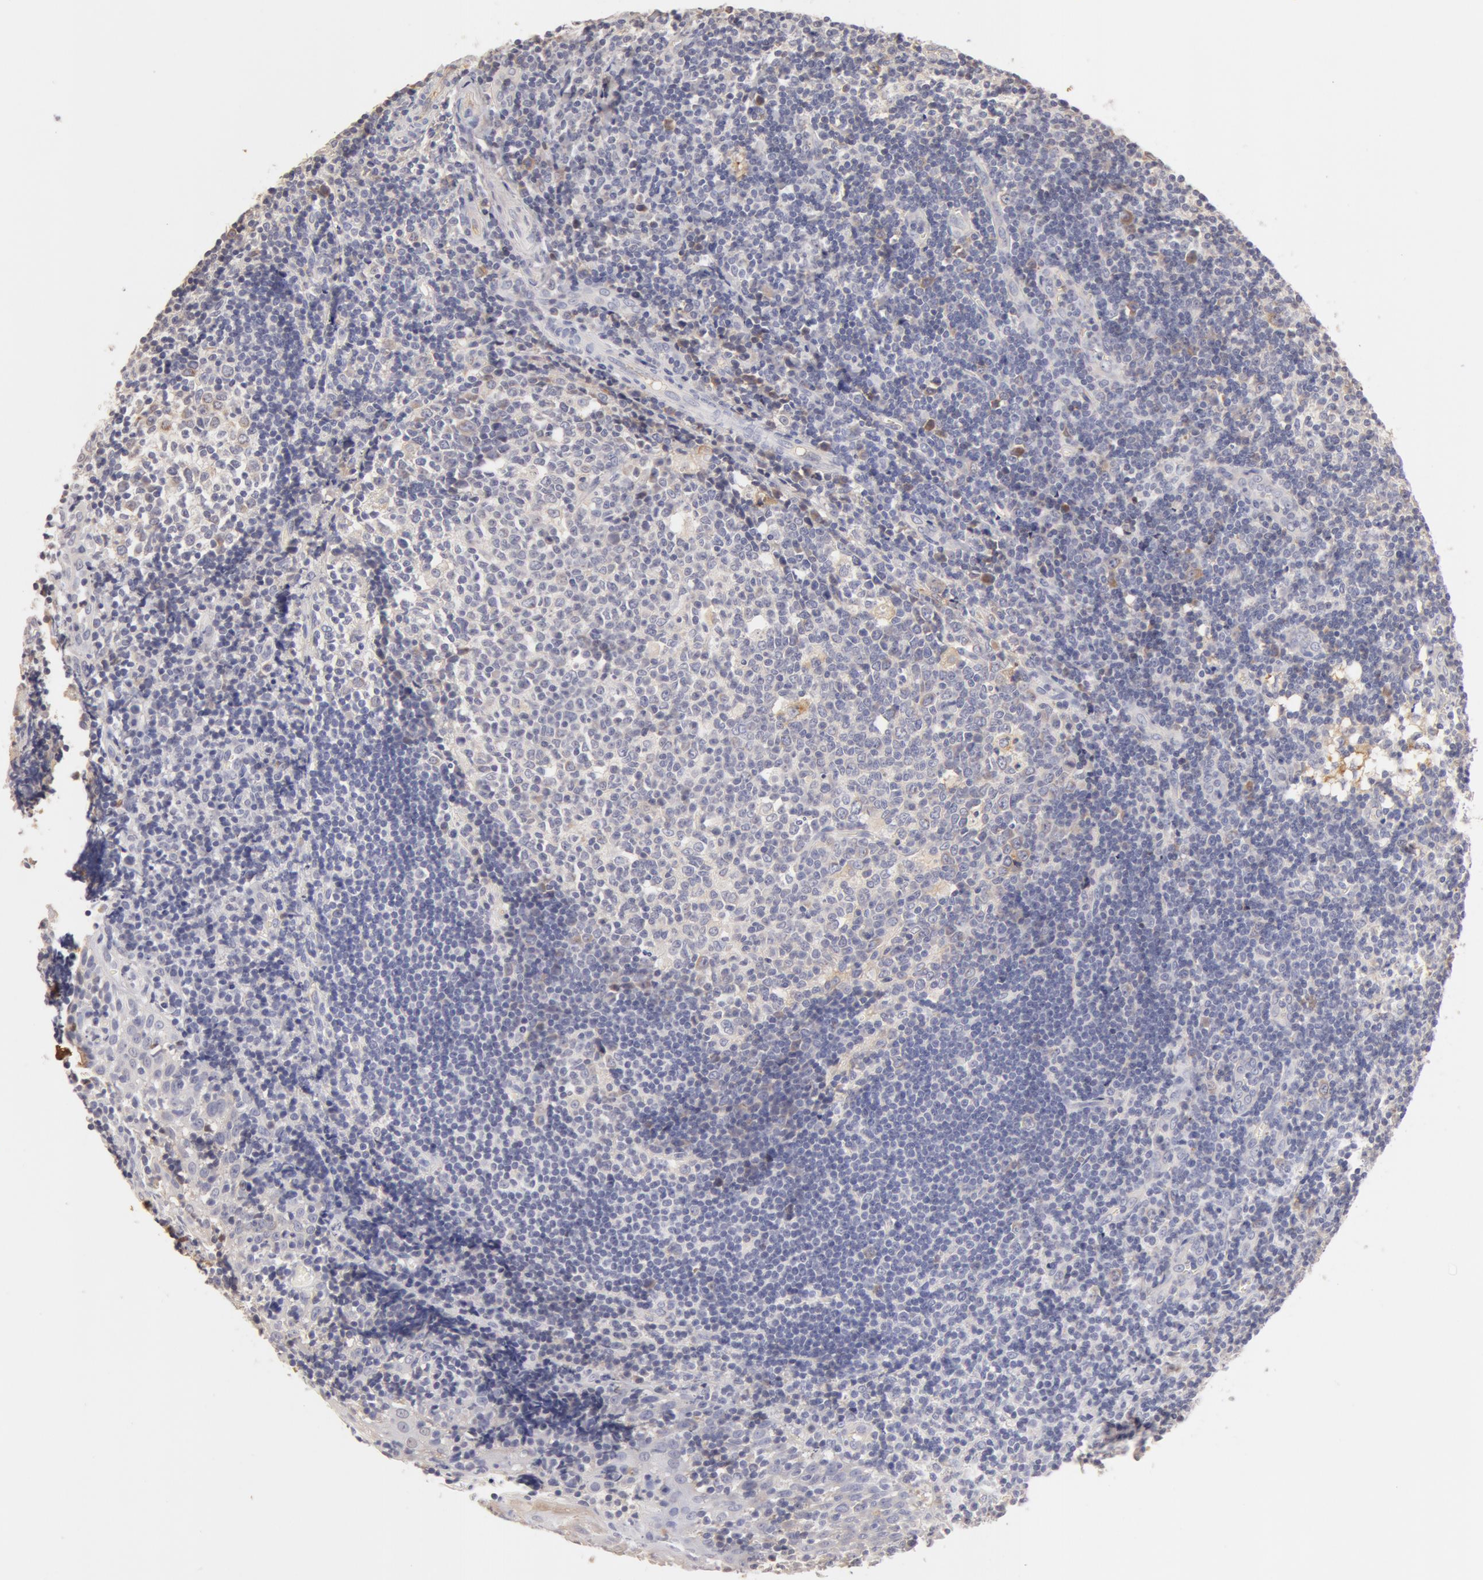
{"staining": {"intensity": "negative", "quantity": "none", "location": "none"}, "tissue": "tonsil", "cell_type": "Germinal center cells", "image_type": "normal", "snomed": [{"axis": "morphology", "description": "Normal tissue, NOS"}, {"axis": "topography", "description": "Tonsil"}], "caption": "Photomicrograph shows no protein expression in germinal center cells of benign tonsil. (Brightfield microscopy of DAB (3,3'-diaminobenzidine) immunohistochemistry (IHC) at high magnification).", "gene": "TF", "patient": {"sex": "female", "age": 41}}